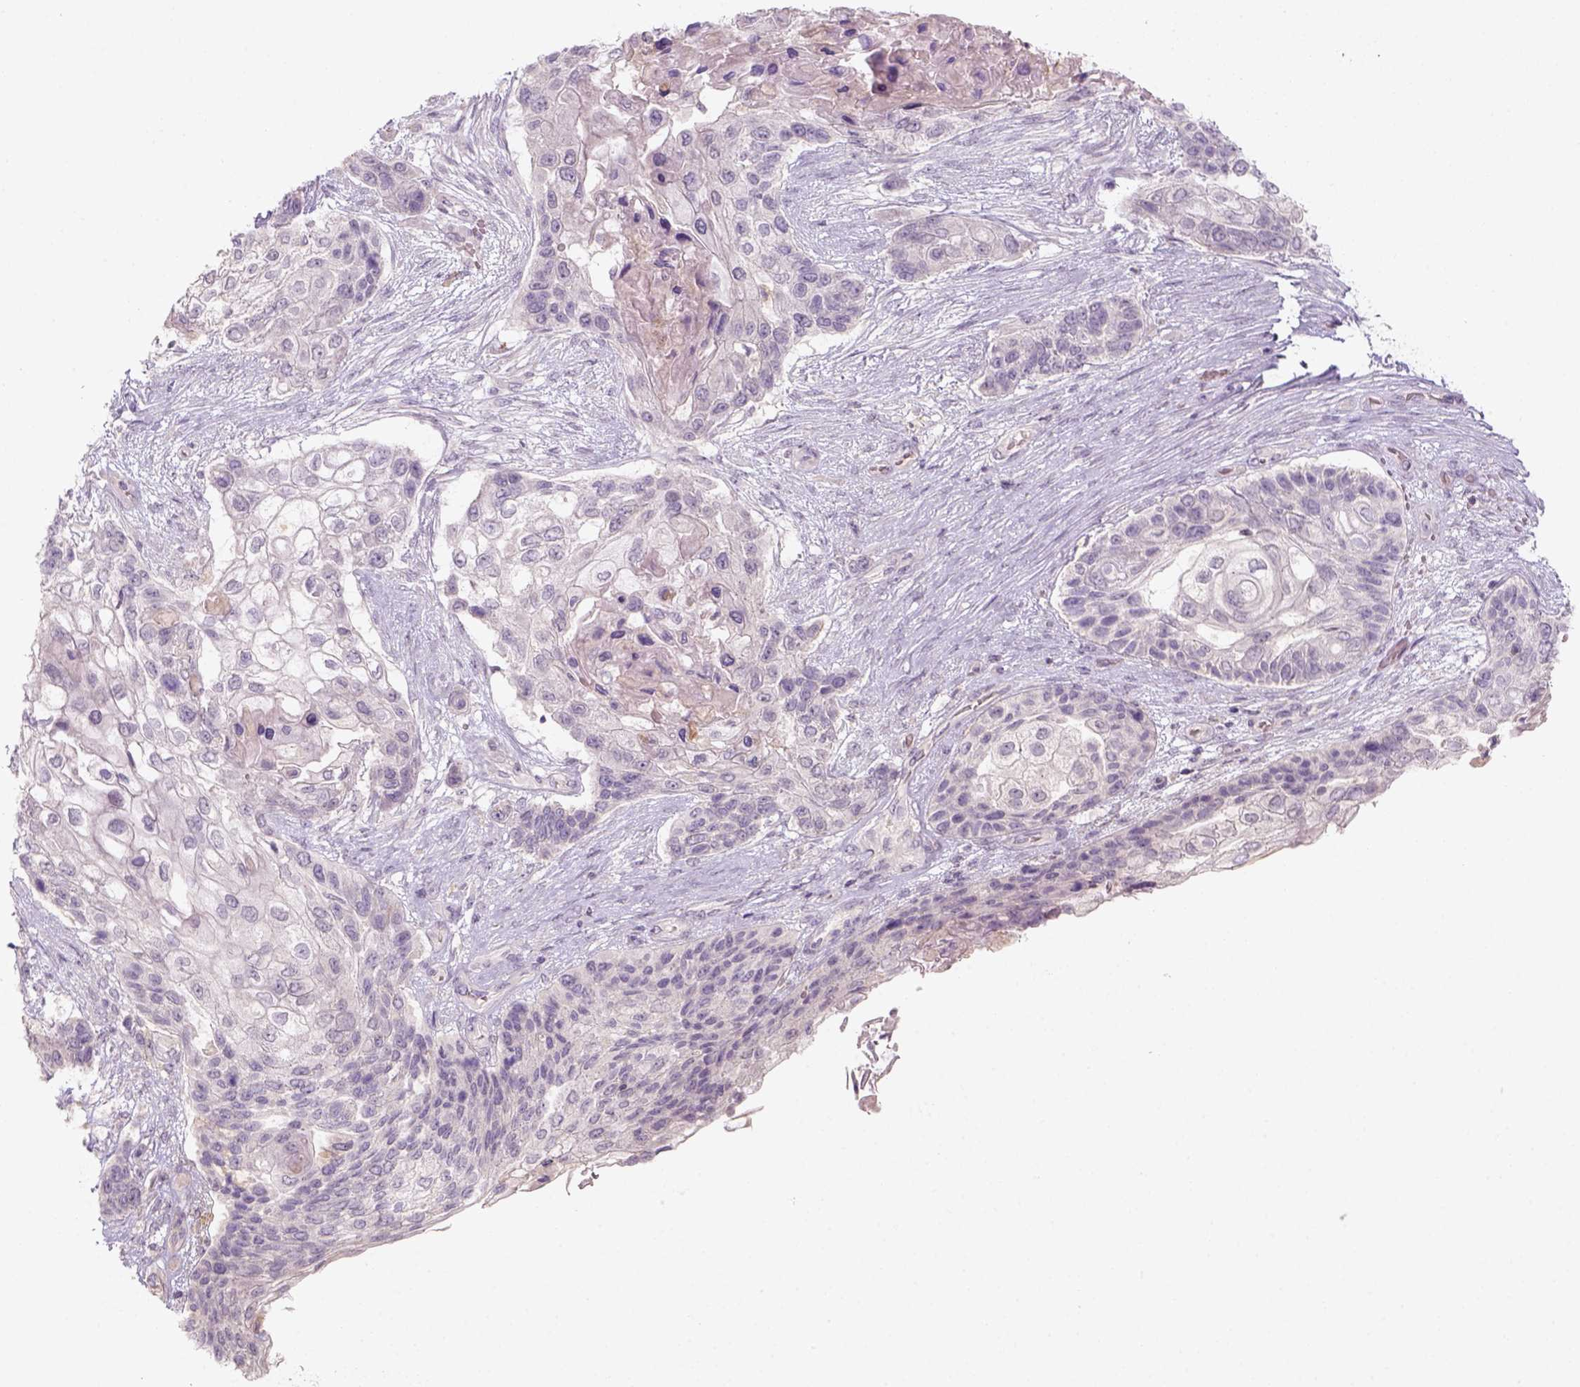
{"staining": {"intensity": "negative", "quantity": "none", "location": "none"}, "tissue": "lung cancer", "cell_type": "Tumor cells", "image_type": "cancer", "snomed": [{"axis": "morphology", "description": "Squamous cell carcinoma, NOS"}, {"axis": "topography", "description": "Lung"}], "caption": "This is a micrograph of IHC staining of lung squamous cell carcinoma, which shows no expression in tumor cells. (Immunohistochemistry, brightfield microscopy, high magnification).", "gene": "AQP9", "patient": {"sex": "male", "age": 69}}